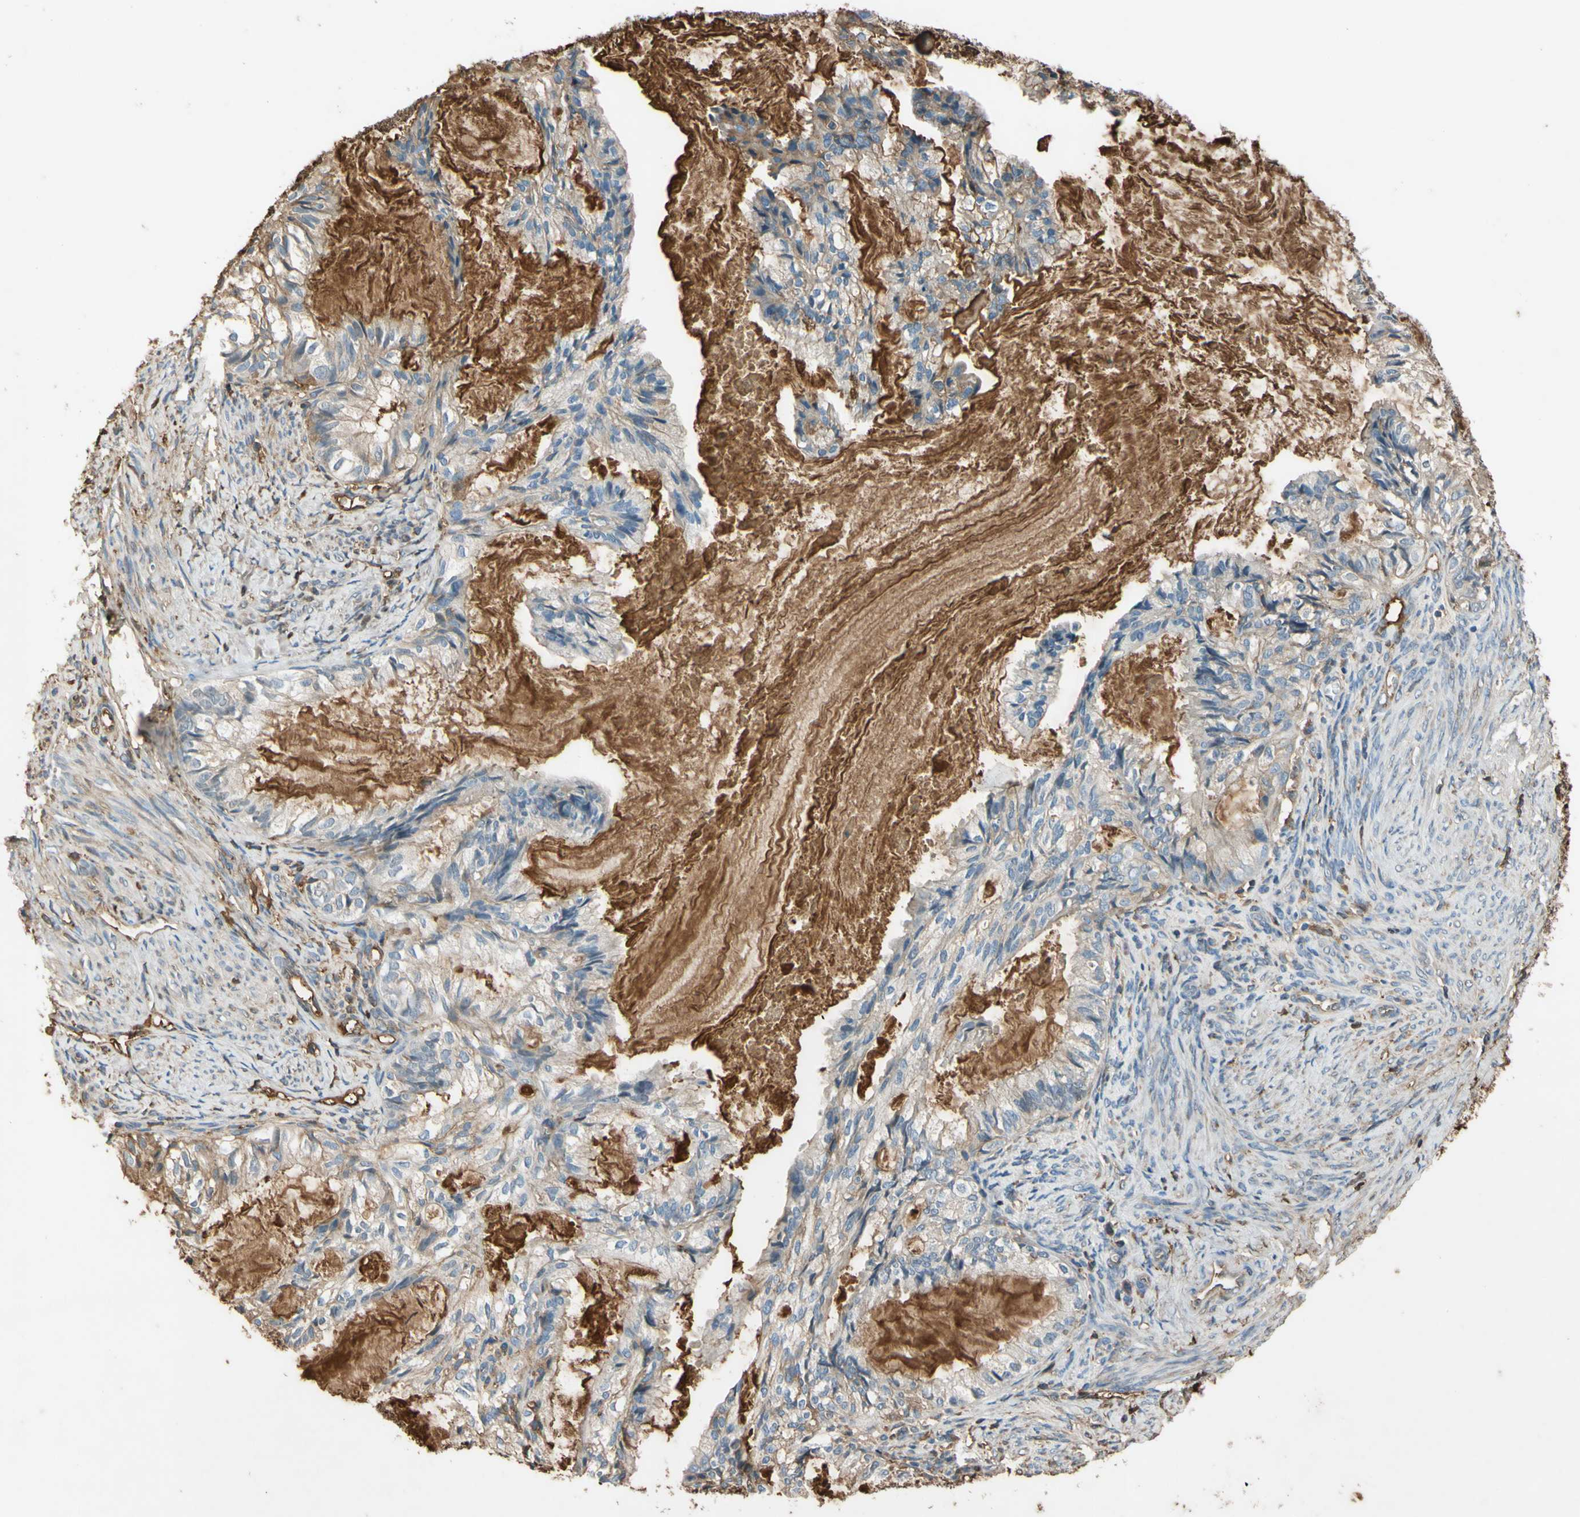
{"staining": {"intensity": "weak", "quantity": ">75%", "location": "cytoplasmic/membranous"}, "tissue": "cervical cancer", "cell_type": "Tumor cells", "image_type": "cancer", "snomed": [{"axis": "morphology", "description": "Normal tissue, NOS"}, {"axis": "morphology", "description": "Adenocarcinoma, NOS"}, {"axis": "topography", "description": "Cervix"}, {"axis": "topography", "description": "Endometrium"}], "caption": "Cervical adenocarcinoma stained with a protein marker displays weak staining in tumor cells.", "gene": "TIMP2", "patient": {"sex": "female", "age": 86}}